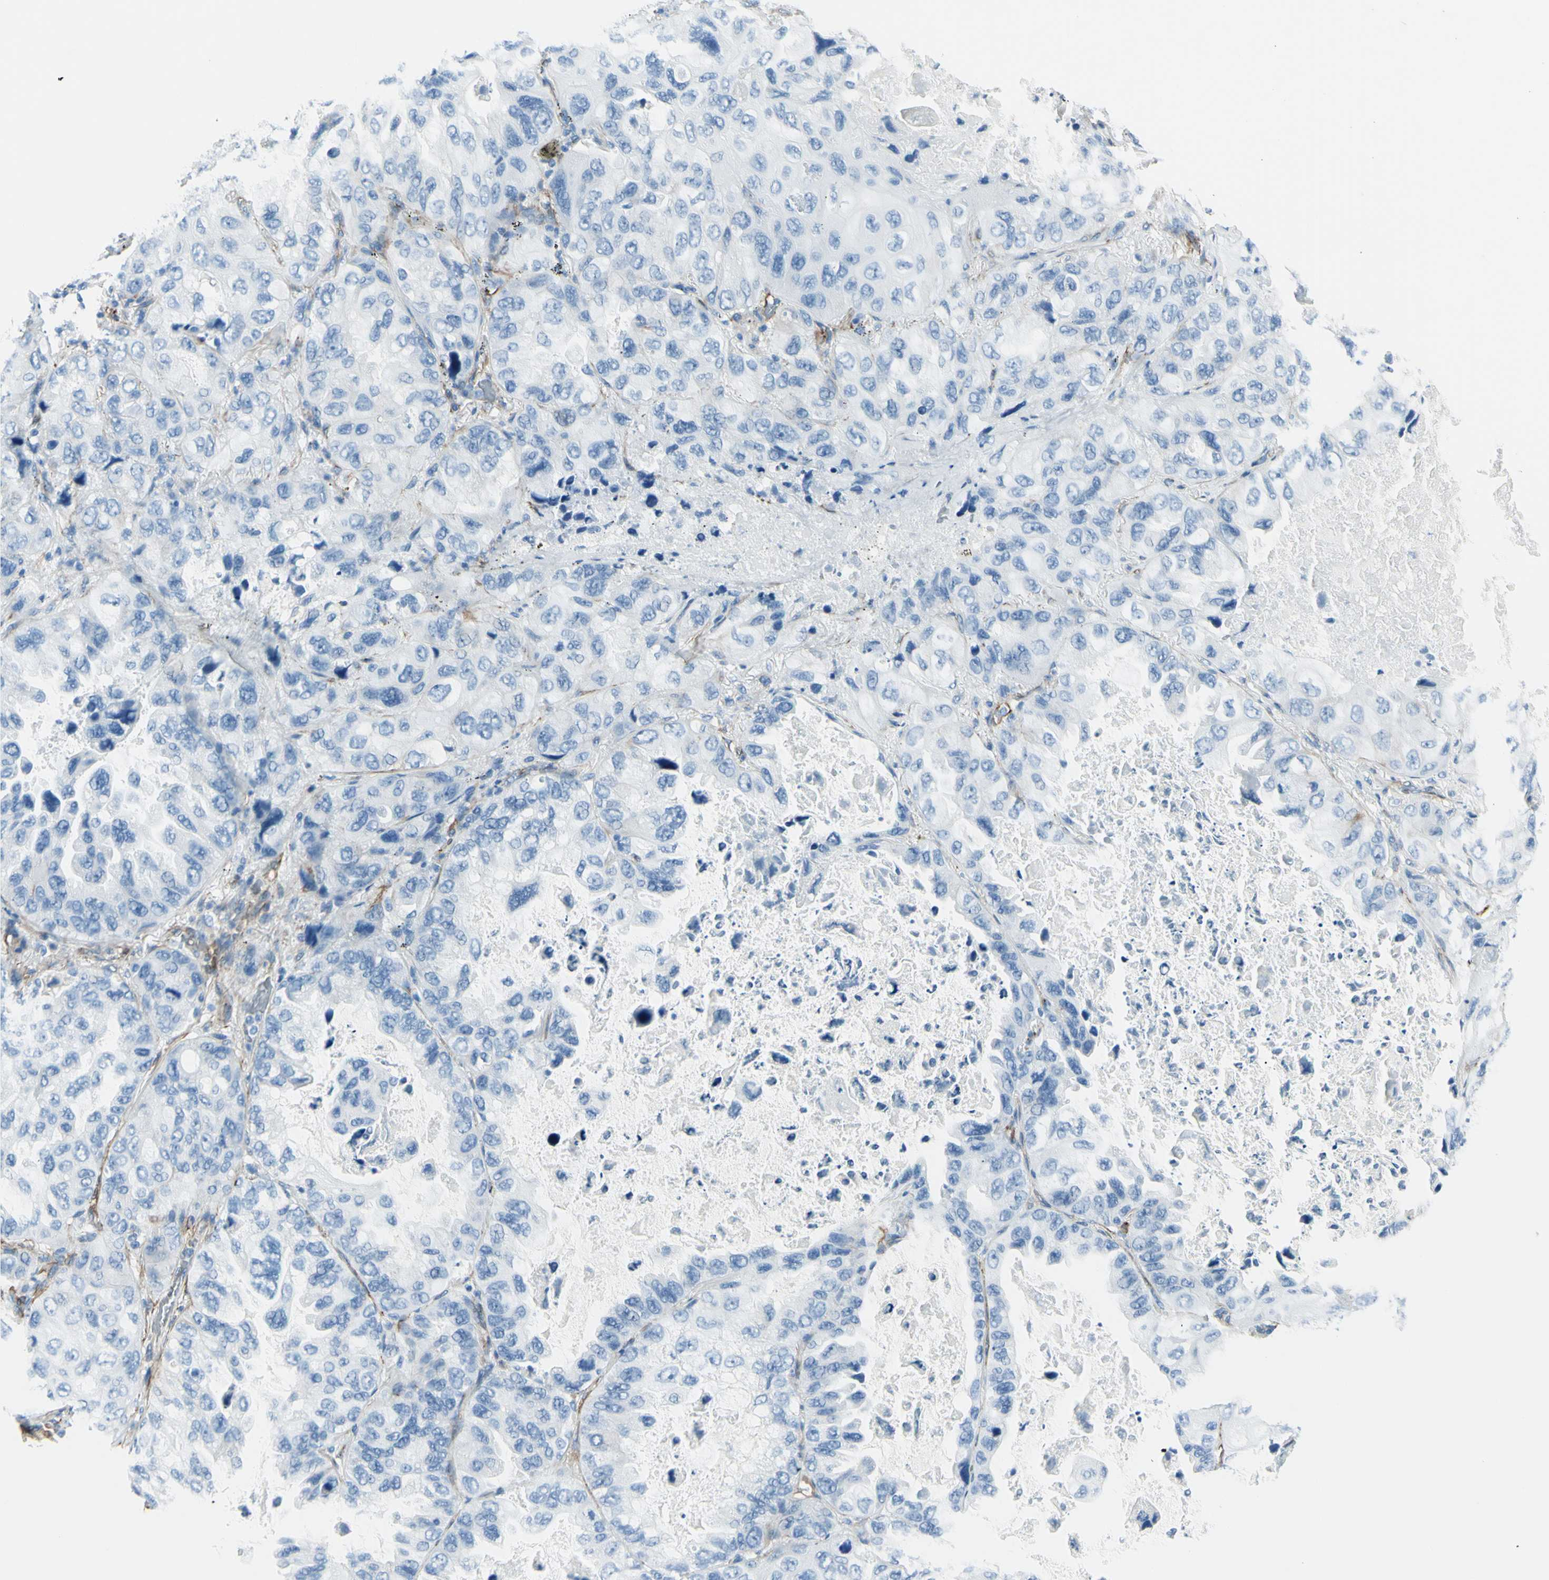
{"staining": {"intensity": "negative", "quantity": "none", "location": "none"}, "tissue": "lung cancer", "cell_type": "Tumor cells", "image_type": "cancer", "snomed": [{"axis": "morphology", "description": "Squamous cell carcinoma, NOS"}, {"axis": "topography", "description": "Lung"}], "caption": "Immunohistochemistry (IHC) of lung cancer displays no positivity in tumor cells.", "gene": "PTH2R", "patient": {"sex": "female", "age": 73}}